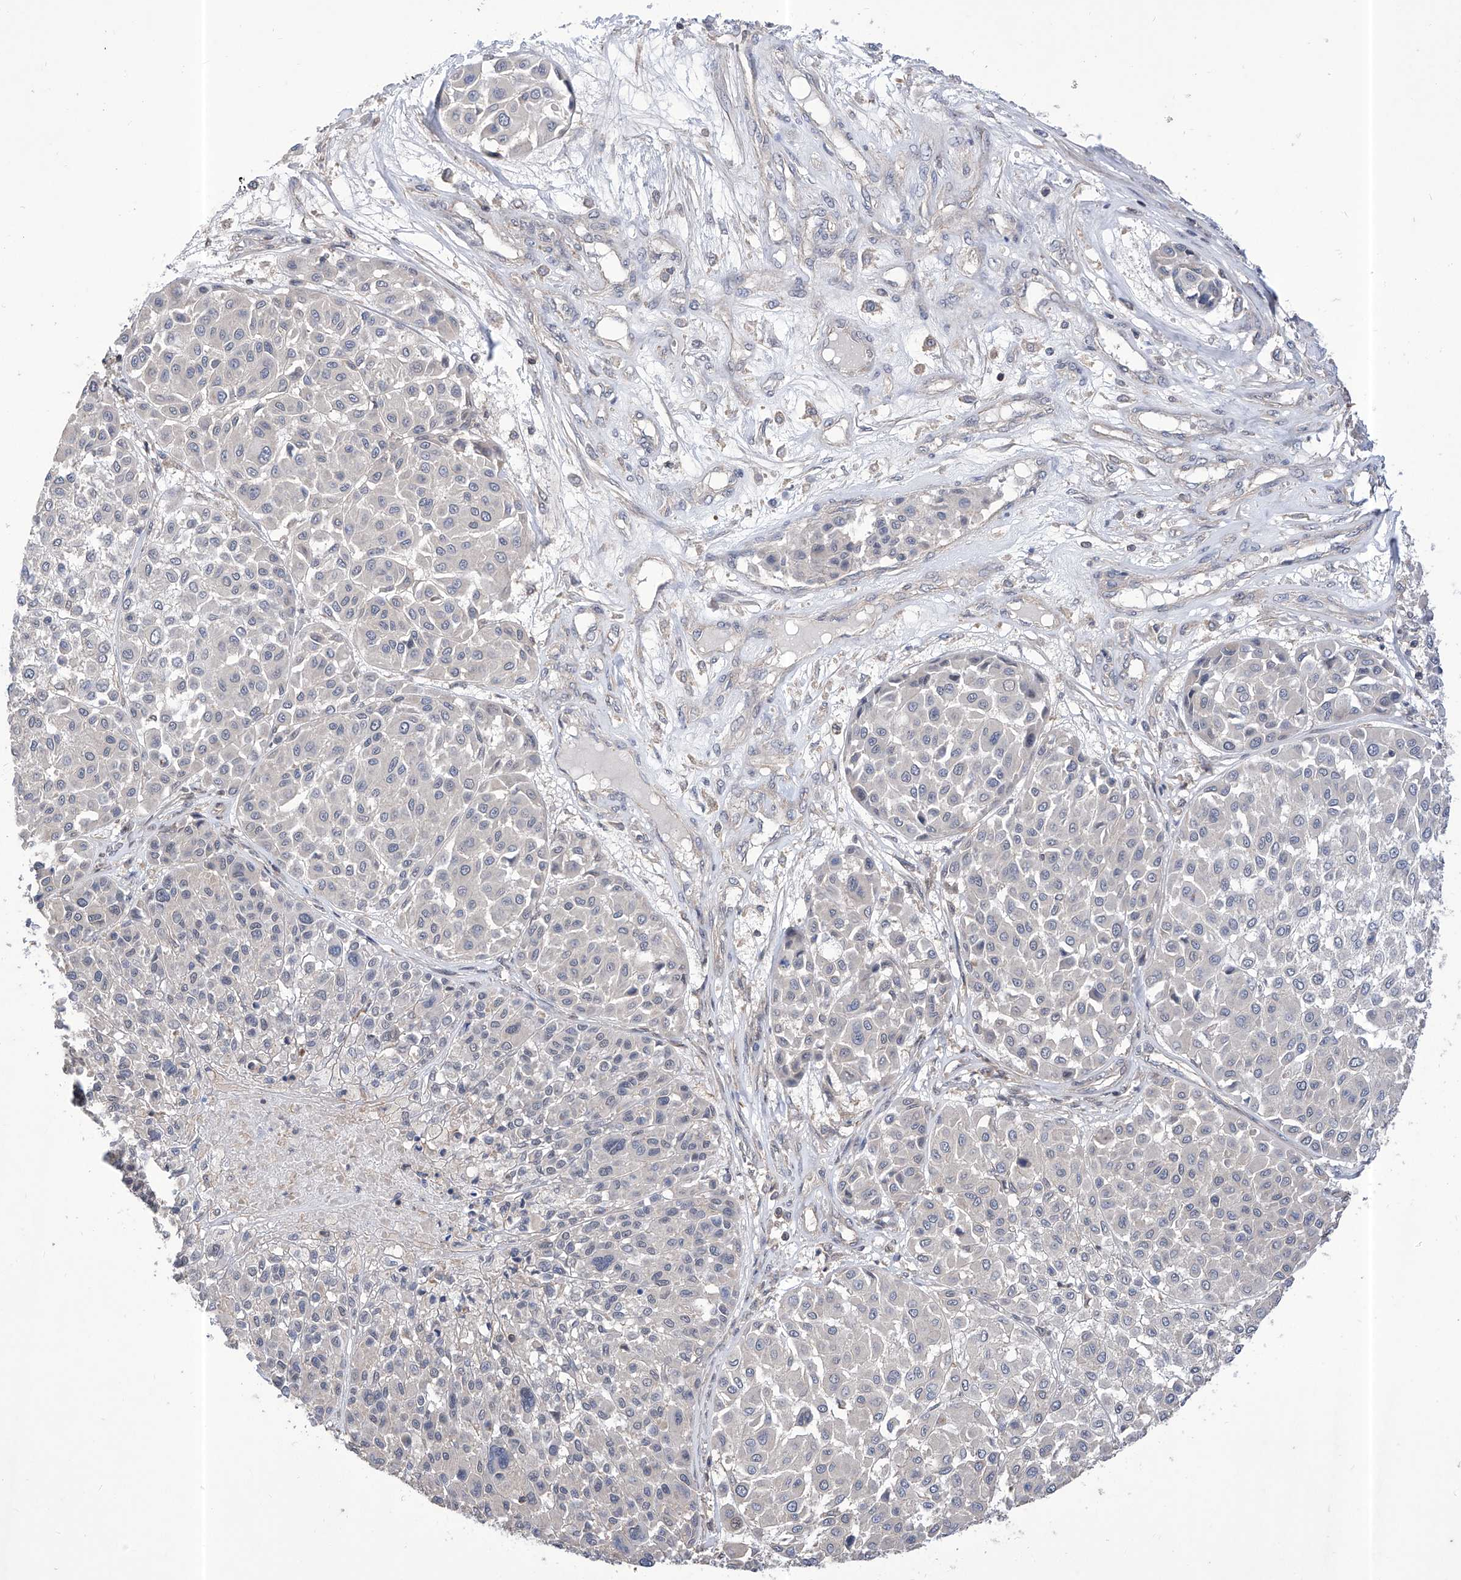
{"staining": {"intensity": "negative", "quantity": "none", "location": "none"}, "tissue": "melanoma", "cell_type": "Tumor cells", "image_type": "cancer", "snomed": [{"axis": "morphology", "description": "Malignant melanoma, Metastatic site"}, {"axis": "topography", "description": "Soft tissue"}], "caption": "A histopathology image of human malignant melanoma (metastatic site) is negative for staining in tumor cells. The staining is performed using DAB brown chromogen with nuclei counter-stained in using hematoxylin.", "gene": "KIFC2", "patient": {"sex": "male", "age": 41}}